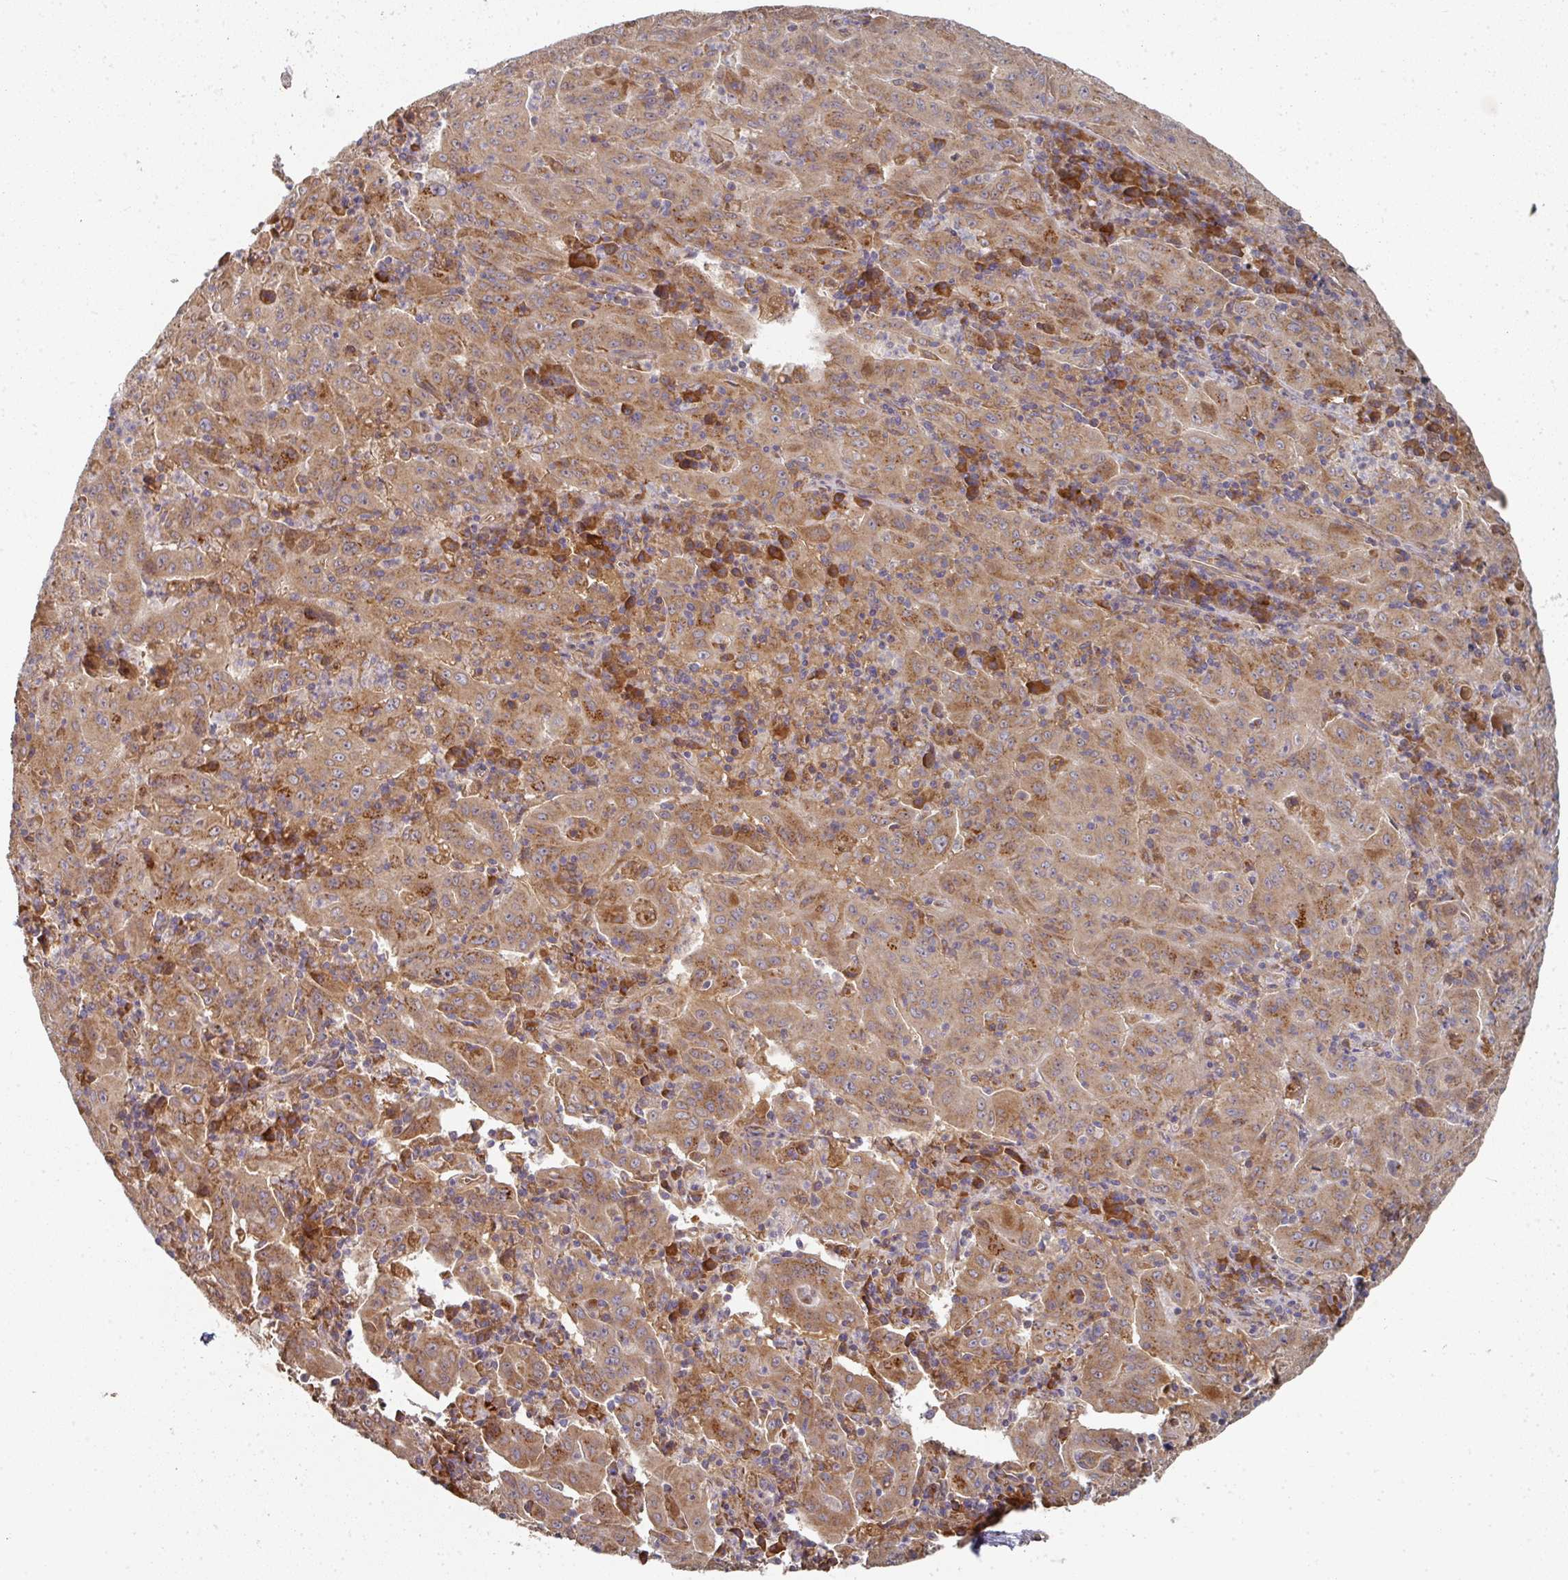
{"staining": {"intensity": "moderate", "quantity": ">75%", "location": "cytoplasmic/membranous"}, "tissue": "pancreatic cancer", "cell_type": "Tumor cells", "image_type": "cancer", "snomed": [{"axis": "morphology", "description": "Adenocarcinoma, NOS"}, {"axis": "topography", "description": "Pancreas"}], "caption": "Protein expression analysis of human pancreatic cancer reveals moderate cytoplasmic/membranous staining in about >75% of tumor cells.", "gene": "EDEM2", "patient": {"sex": "male", "age": 63}}